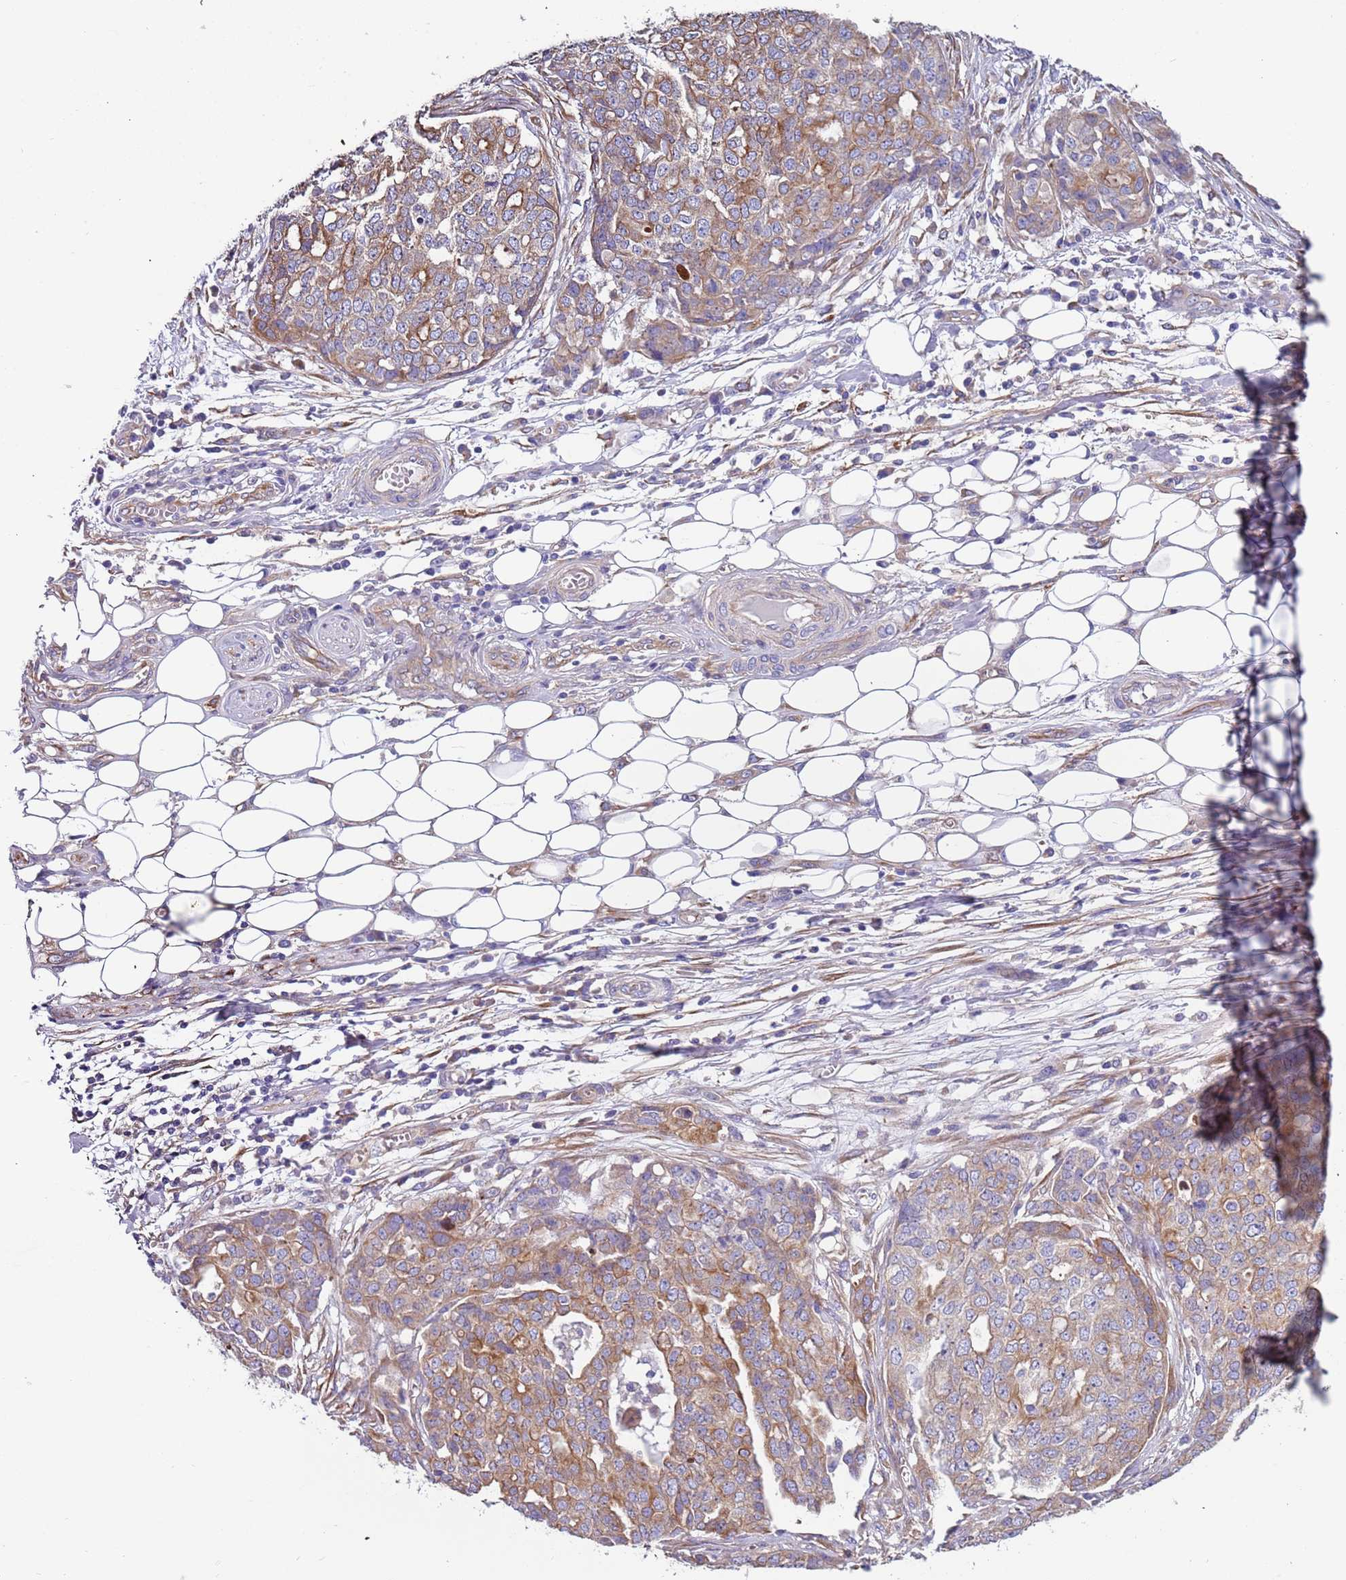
{"staining": {"intensity": "moderate", "quantity": ">75%", "location": "cytoplasmic/membranous"}, "tissue": "ovarian cancer", "cell_type": "Tumor cells", "image_type": "cancer", "snomed": [{"axis": "morphology", "description": "Cystadenocarcinoma, serous, NOS"}, {"axis": "topography", "description": "Soft tissue"}, {"axis": "topography", "description": "Ovary"}], "caption": "Brown immunohistochemical staining in human ovarian cancer exhibits moderate cytoplasmic/membranous staining in approximately >75% of tumor cells. (DAB IHC, brown staining for protein, blue staining for nuclei).", "gene": "LAMB4", "patient": {"sex": "female", "age": 57}}